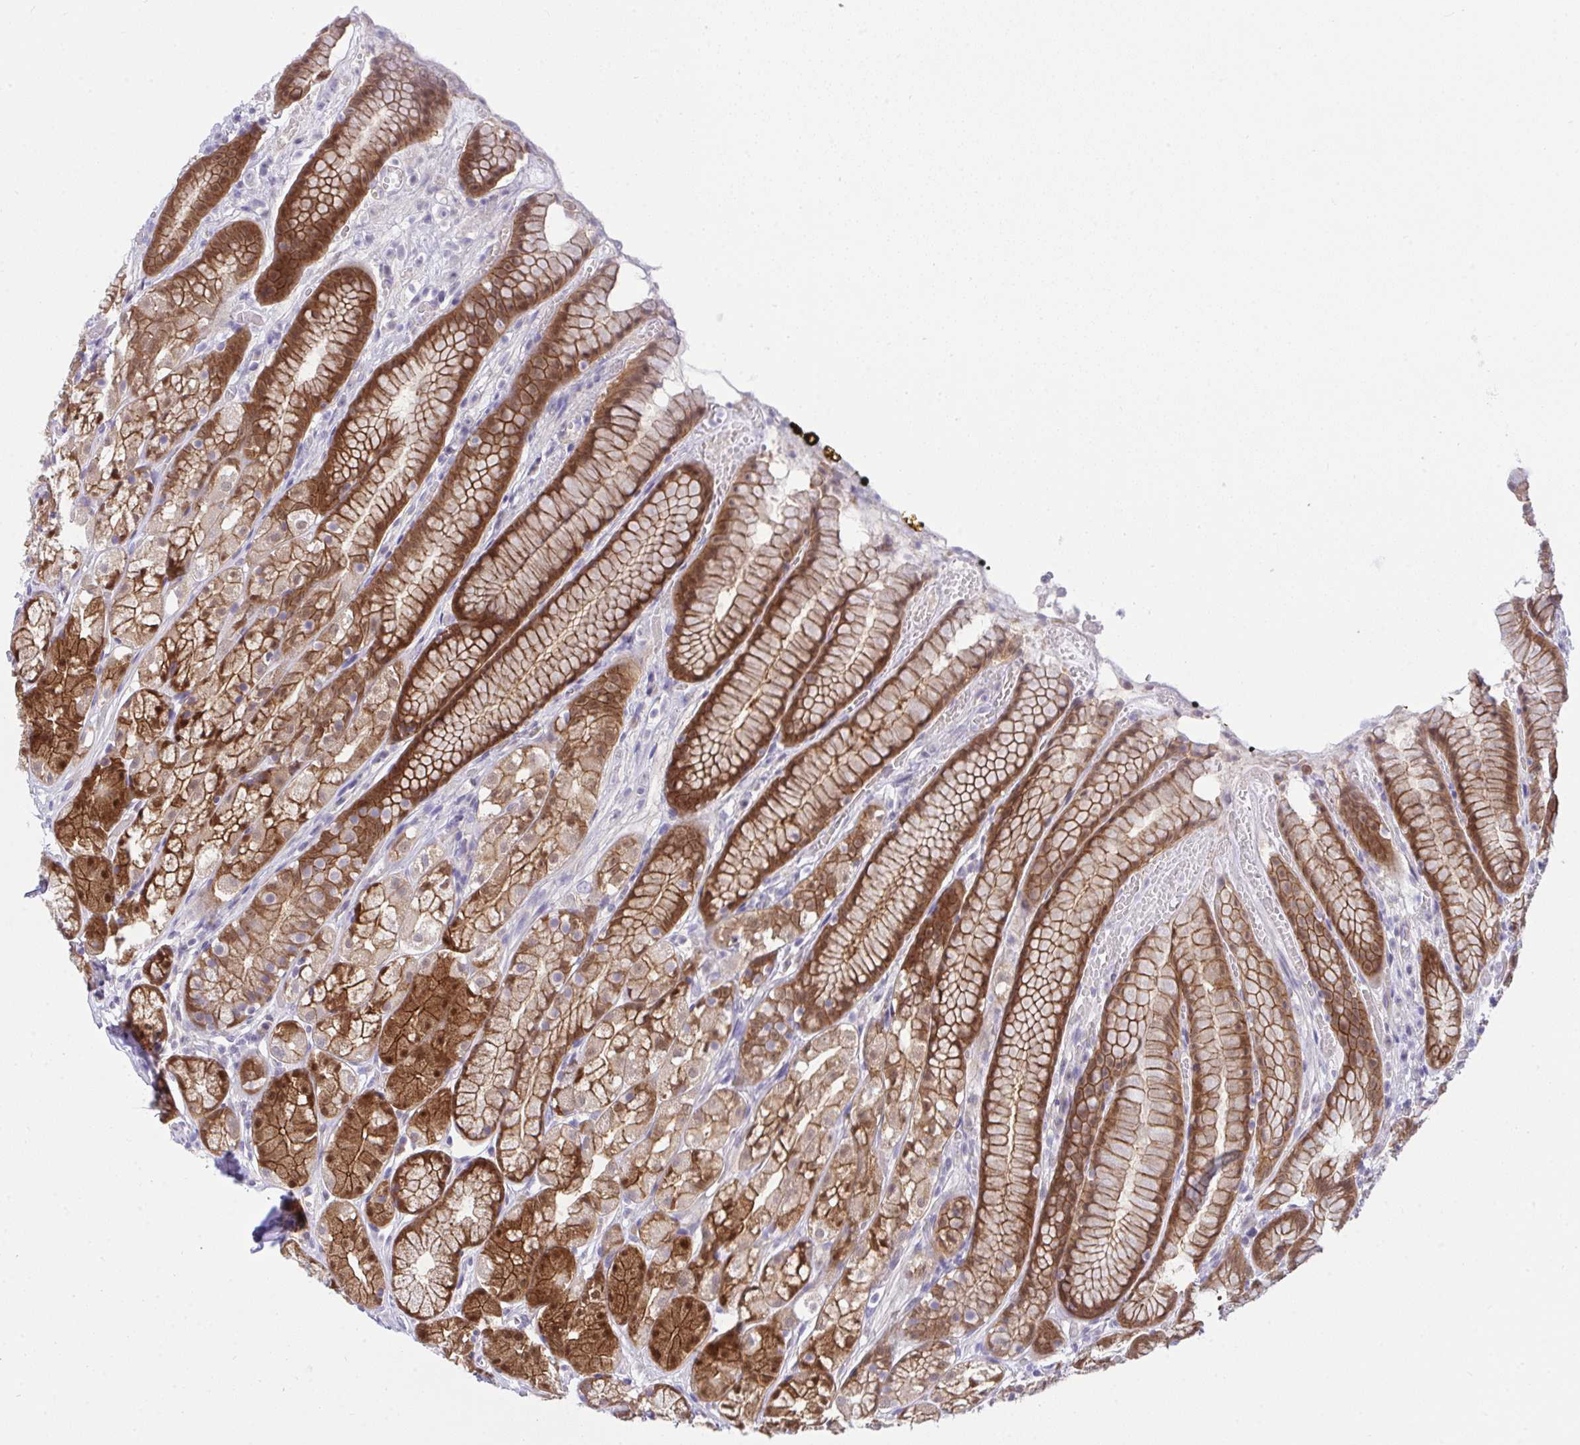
{"staining": {"intensity": "strong", "quantity": ">75%", "location": "cytoplasmic/membranous,nuclear"}, "tissue": "stomach", "cell_type": "Glandular cells", "image_type": "normal", "snomed": [{"axis": "morphology", "description": "Normal tissue, NOS"}, {"axis": "topography", "description": "Smooth muscle"}, {"axis": "topography", "description": "Stomach"}], "caption": "Glandular cells demonstrate strong cytoplasmic/membranous,nuclear expression in approximately >75% of cells in unremarkable stomach.", "gene": "HOXD12", "patient": {"sex": "male", "age": 70}}